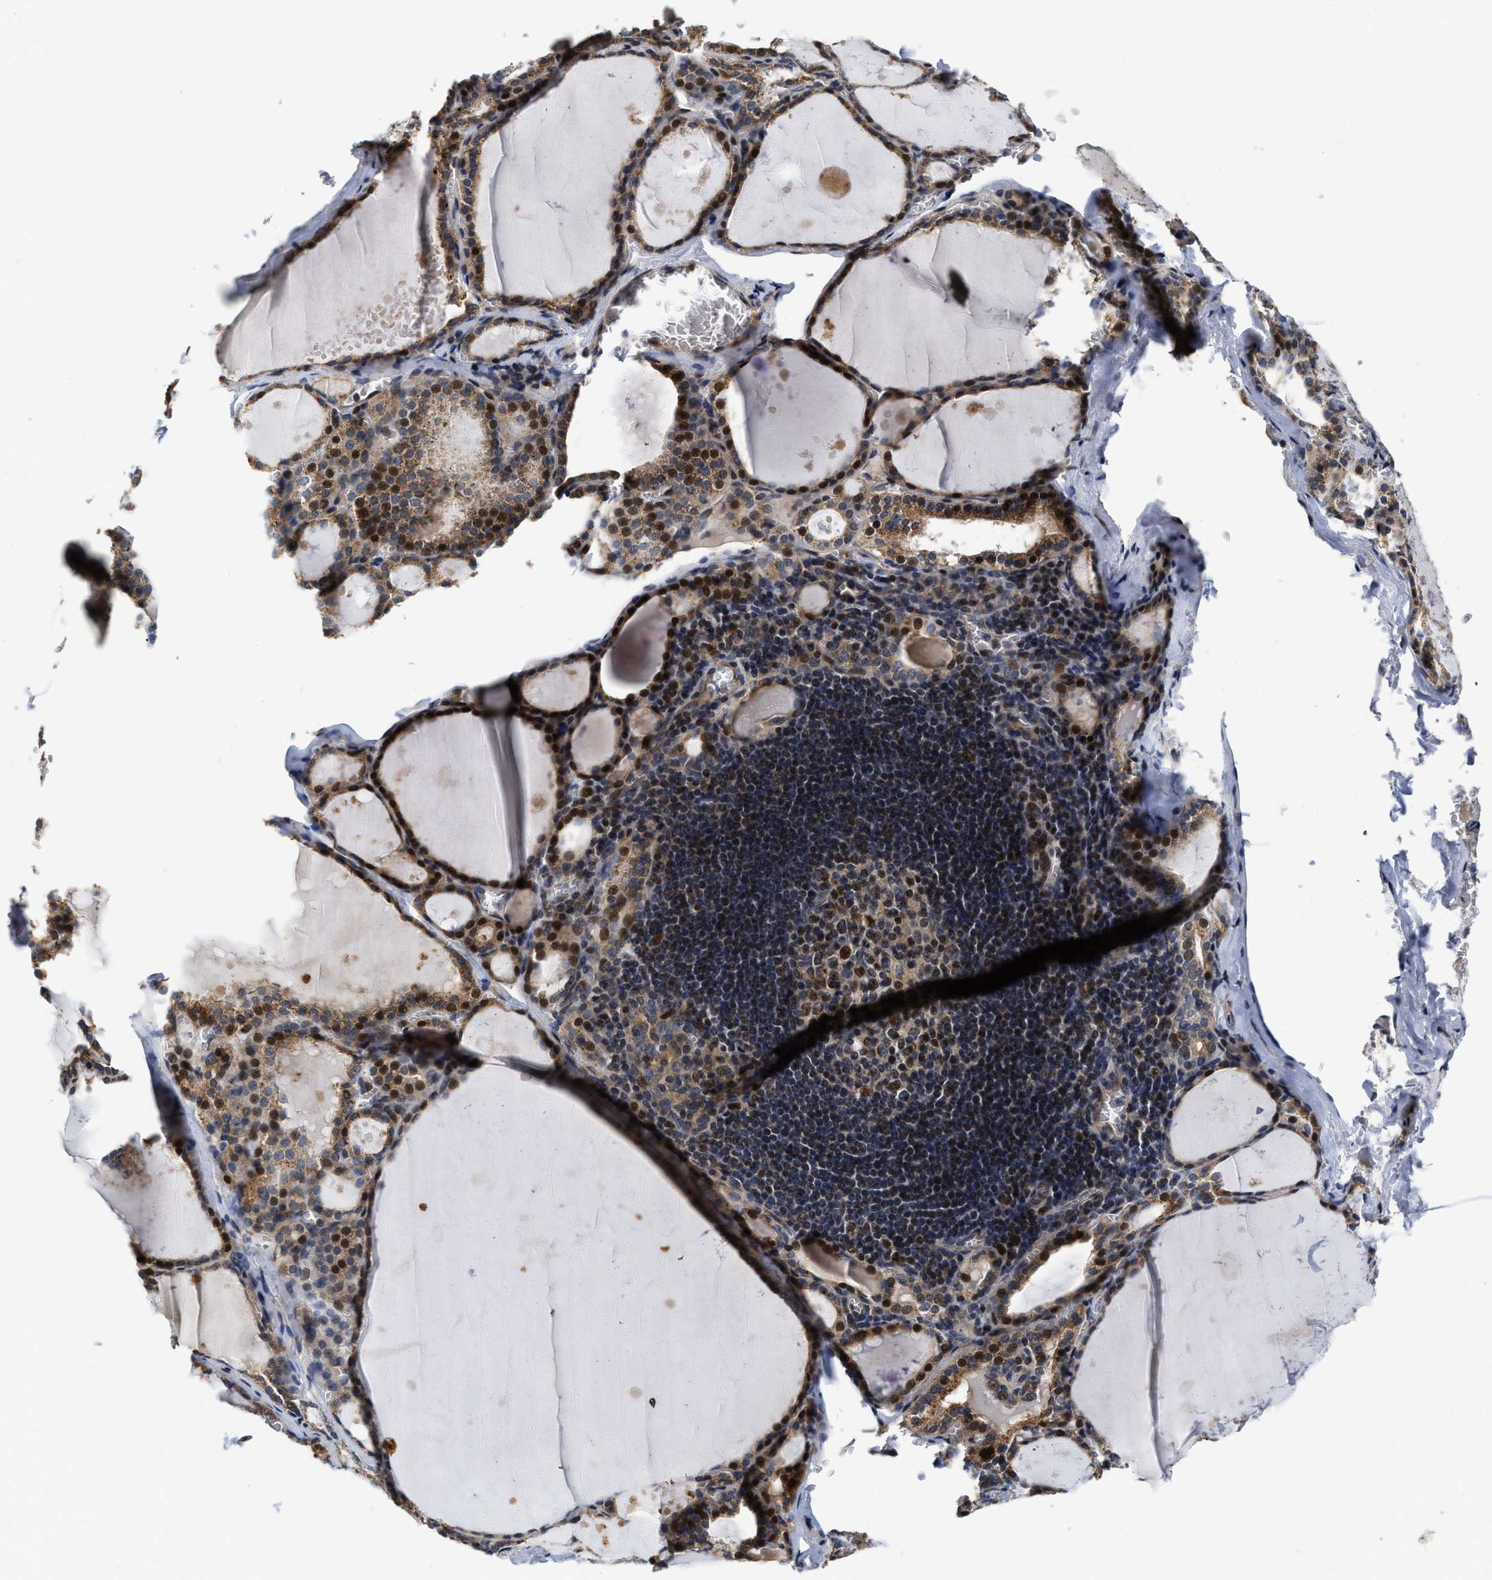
{"staining": {"intensity": "strong", "quantity": "25%-75%", "location": "cytoplasmic/membranous,nuclear"}, "tissue": "thyroid gland", "cell_type": "Glandular cells", "image_type": "normal", "snomed": [{"axis": "morphology", "description": "Normal tissue, NOS"}, {"axis": "topography", "description": "Thyroid gland"}], "caption": "Normal thyroid gland displays strong cytoplasmic/membranous,nuclear expression in approximately 25%-75% of glandular cells, visualized by immunohistochemistry.", "gene": "SCYL2", "patient": {"sex": "male", "age": 56}}